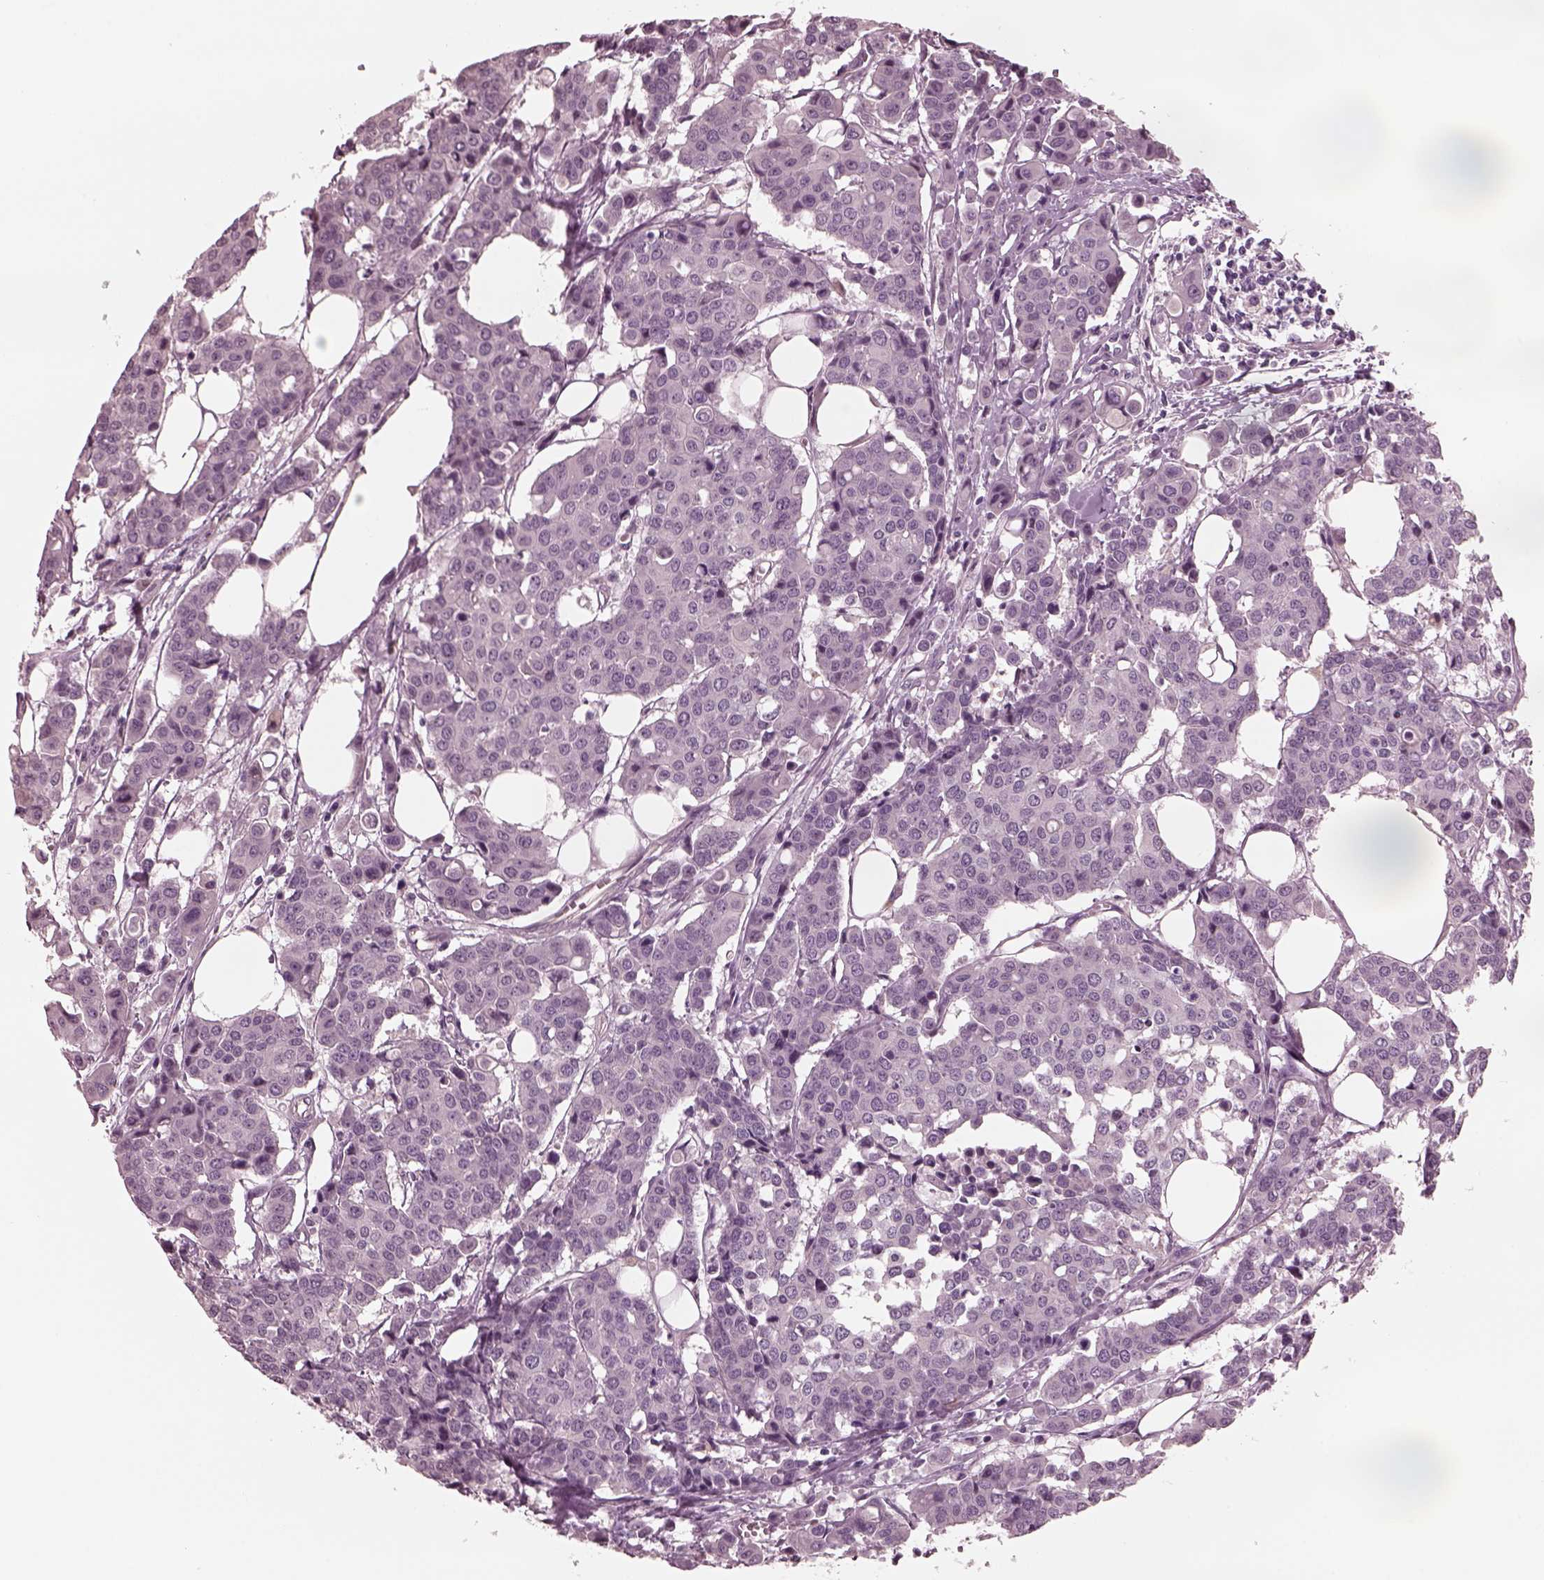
{"staining": {"intensity": "negative", "quantity": "none", "location": "none"}, "tissue": "carcinoid", "cell_type": "Tumor cells", "image_type": "cancer", "snomed": [{"axis": "morphology", "description": "Carcinoid, malignant, NOS"}, {"axis": "topography", "description": "Colon"}], "caption": "Tumor cells show no significant positivity in carcinoid.", "gene": "KIF6", "patient": {"sex": "male", "age": 81}}